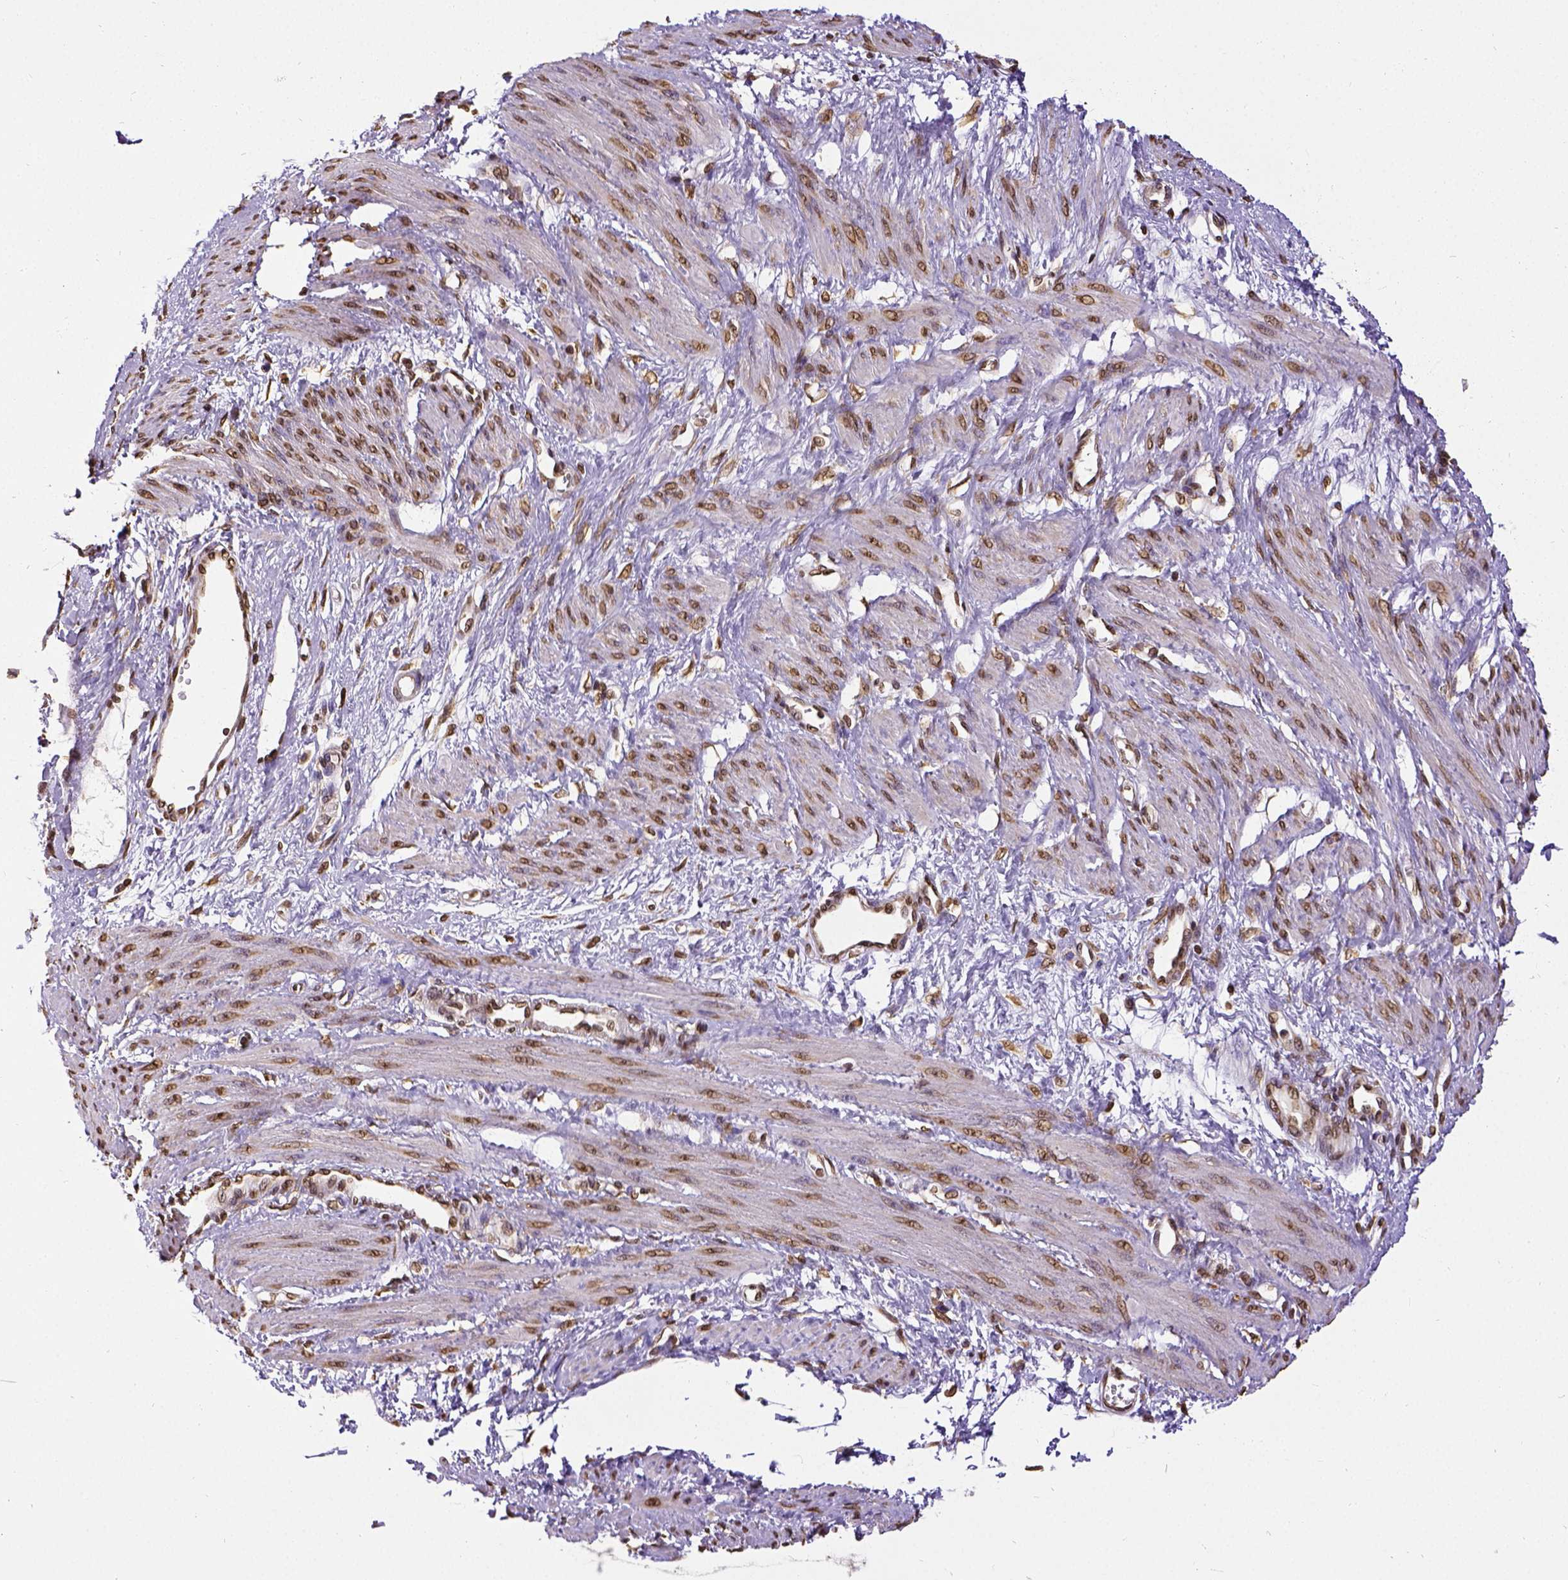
{"staining": {"intensity": "strong", "quantity": ">75%", "location": "cytoplasmic/membranous,nuclear"}, "tissue": "smooth muscle", "cell_type": "Smooth muscle cells", "image_type": "normal", "snomed": [{"axis": "morphology", "description": "Normal tissue, NOS"}, {"axis": "topography", "description": "Smooth muscle"}, {"axis": "topography", "description": "Uterus"}], "caption": "IHC (DAB) staining of normal smooth muscle displays strong cytoplasmic/membranous,nuclear protein positivity in about >75% of smooth muscle cells.", "gene": "MTDH", "patient": {"sex": "female", "age": 39}}